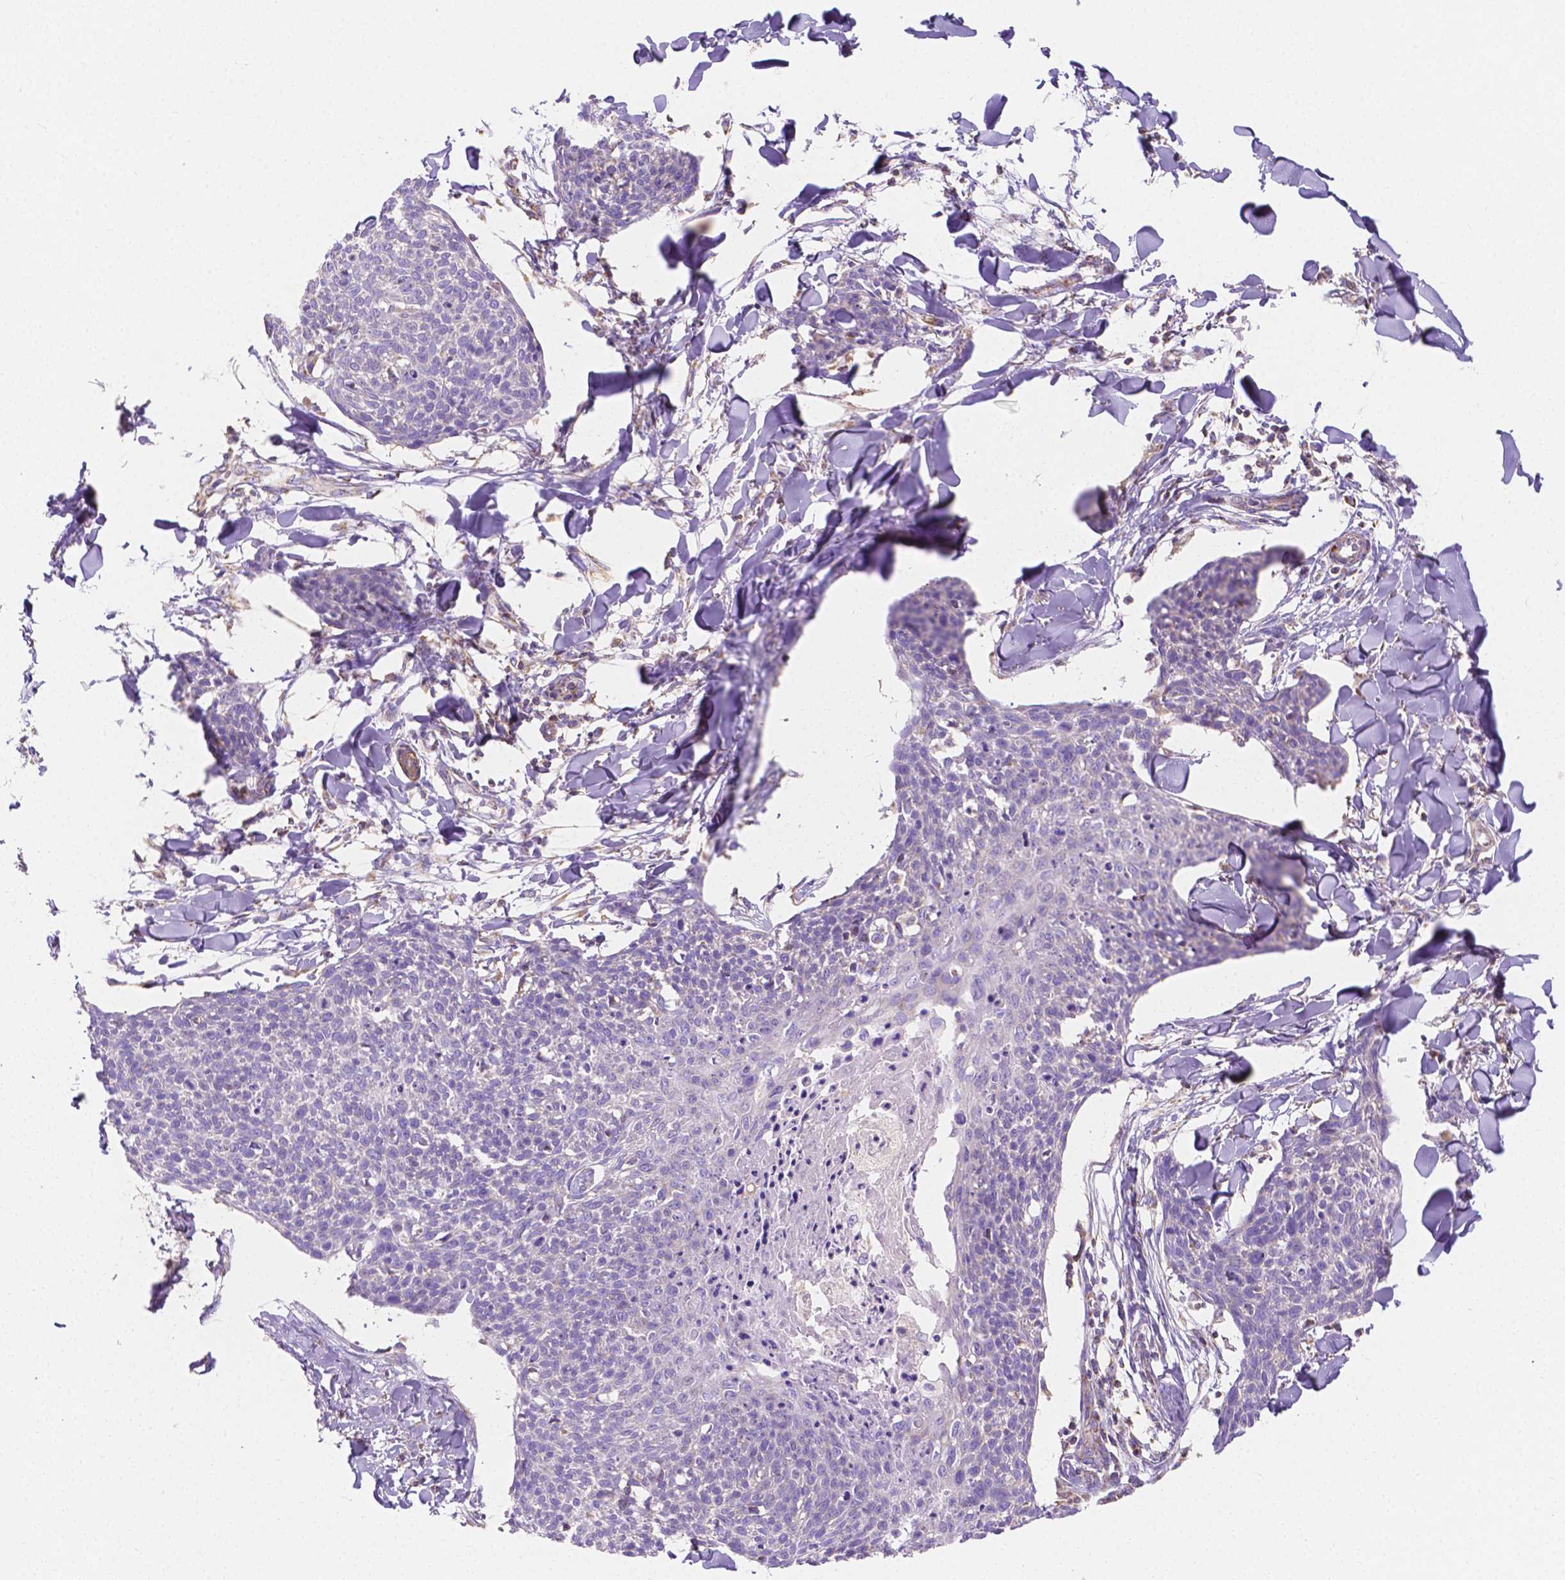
{"staining": {"intensity": "negative", "quantity": "none", "location": "none"}, "tissue": "skin cancer", "cell_type": "Tumor cells", "image_type": "cancer", "snomed": [{"axis": "morphology", "description": "Squamous cell carcinoma, NOS"}, {"axis": "topography", "description": "Skin"}, {"axis": "topography", "description": "Vulva"}], "caption": "Skin cancer stained for a protein using IHC shows no expression tumor cells.", "gene": "SGTB", "patient": {"sex": "female", "age": 75}}